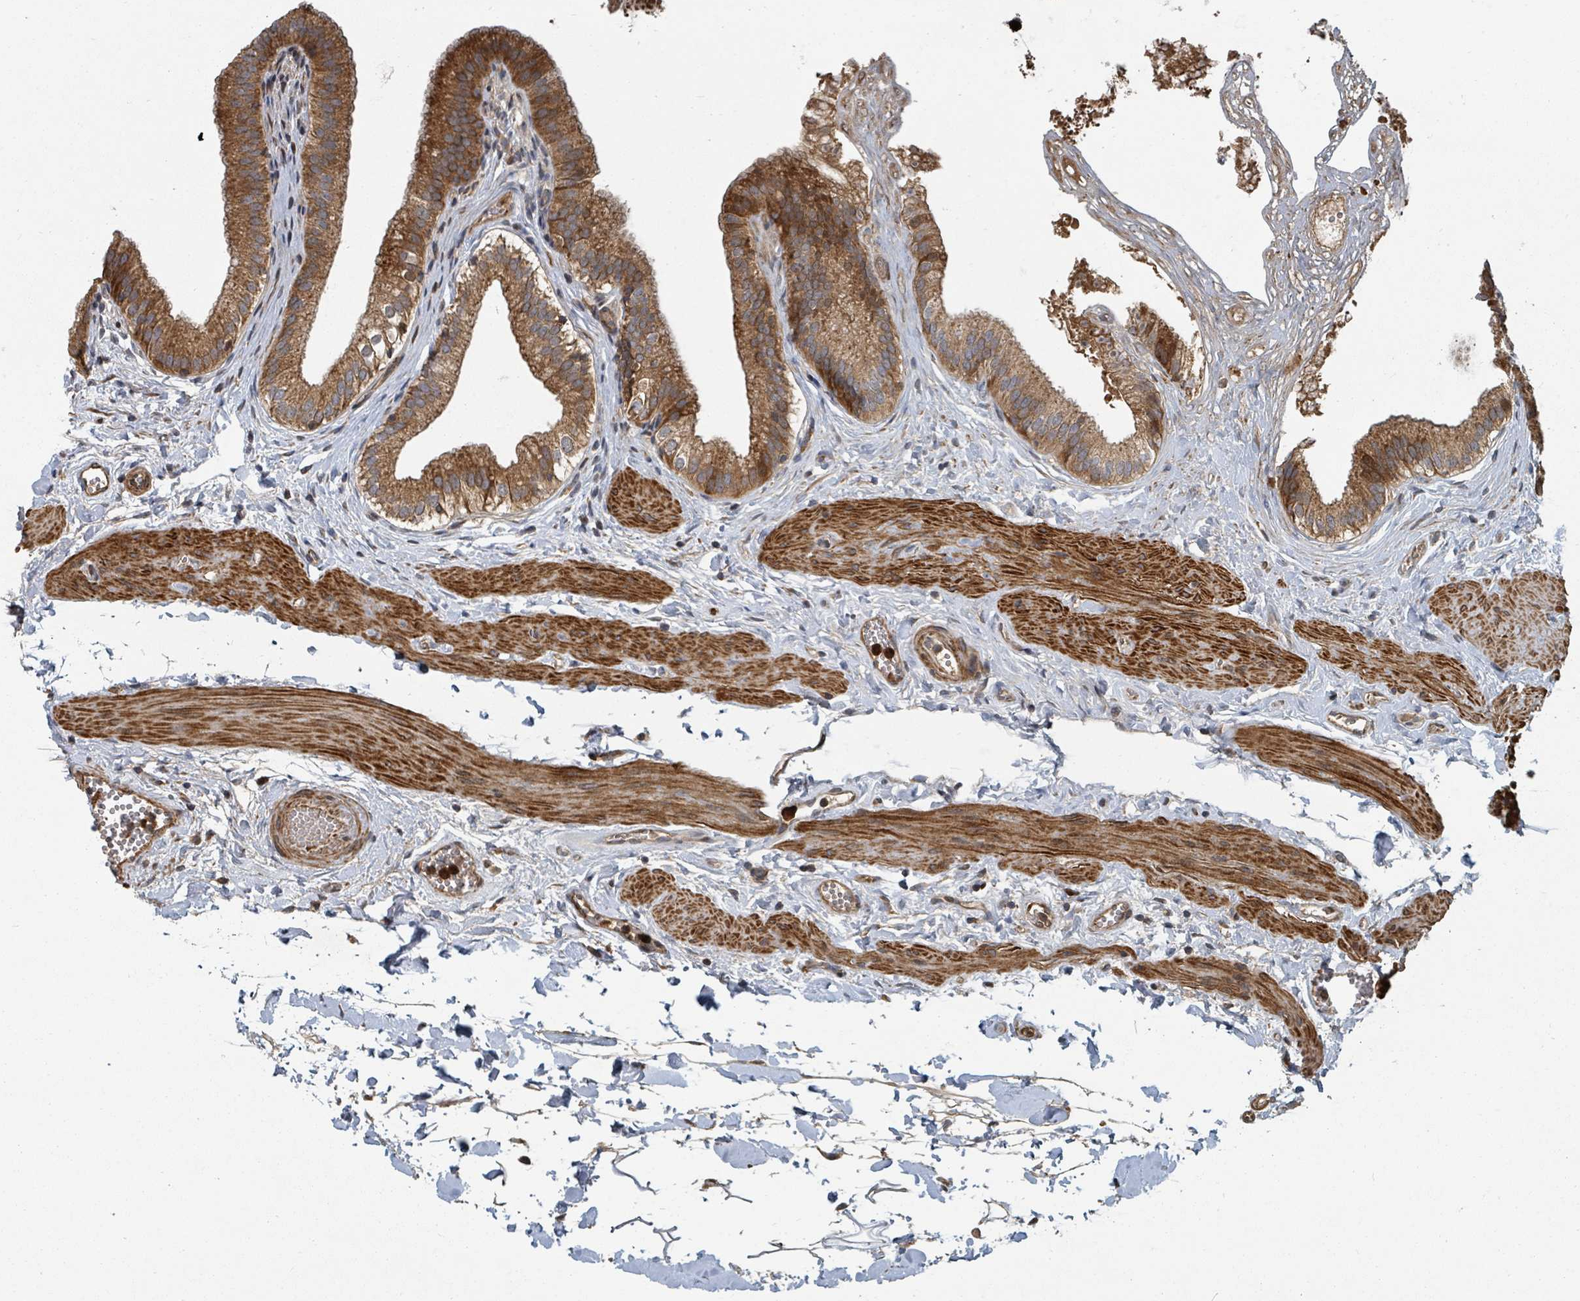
{"staining": {"intensity": "strong", "quantity": ">75%", "location": "cytoplasmic/membranous"}, "tissue": "gallbladder", "cell_type": "Glandular cells", "image_type": "normal", "snomed": [{"axis": "morphology", "description": "Normal tissue, NOS"}, {"axis": "topography", "description": "Gallbladder"}], "caption": "Immunohistochemical staining of unremarkable gallbladder reveals strong cytoplasmic/membranous protein positivity in about >75% of glandular cells.", "gene": "DPM1", "patient": {"sex": "female", "age": 54}}